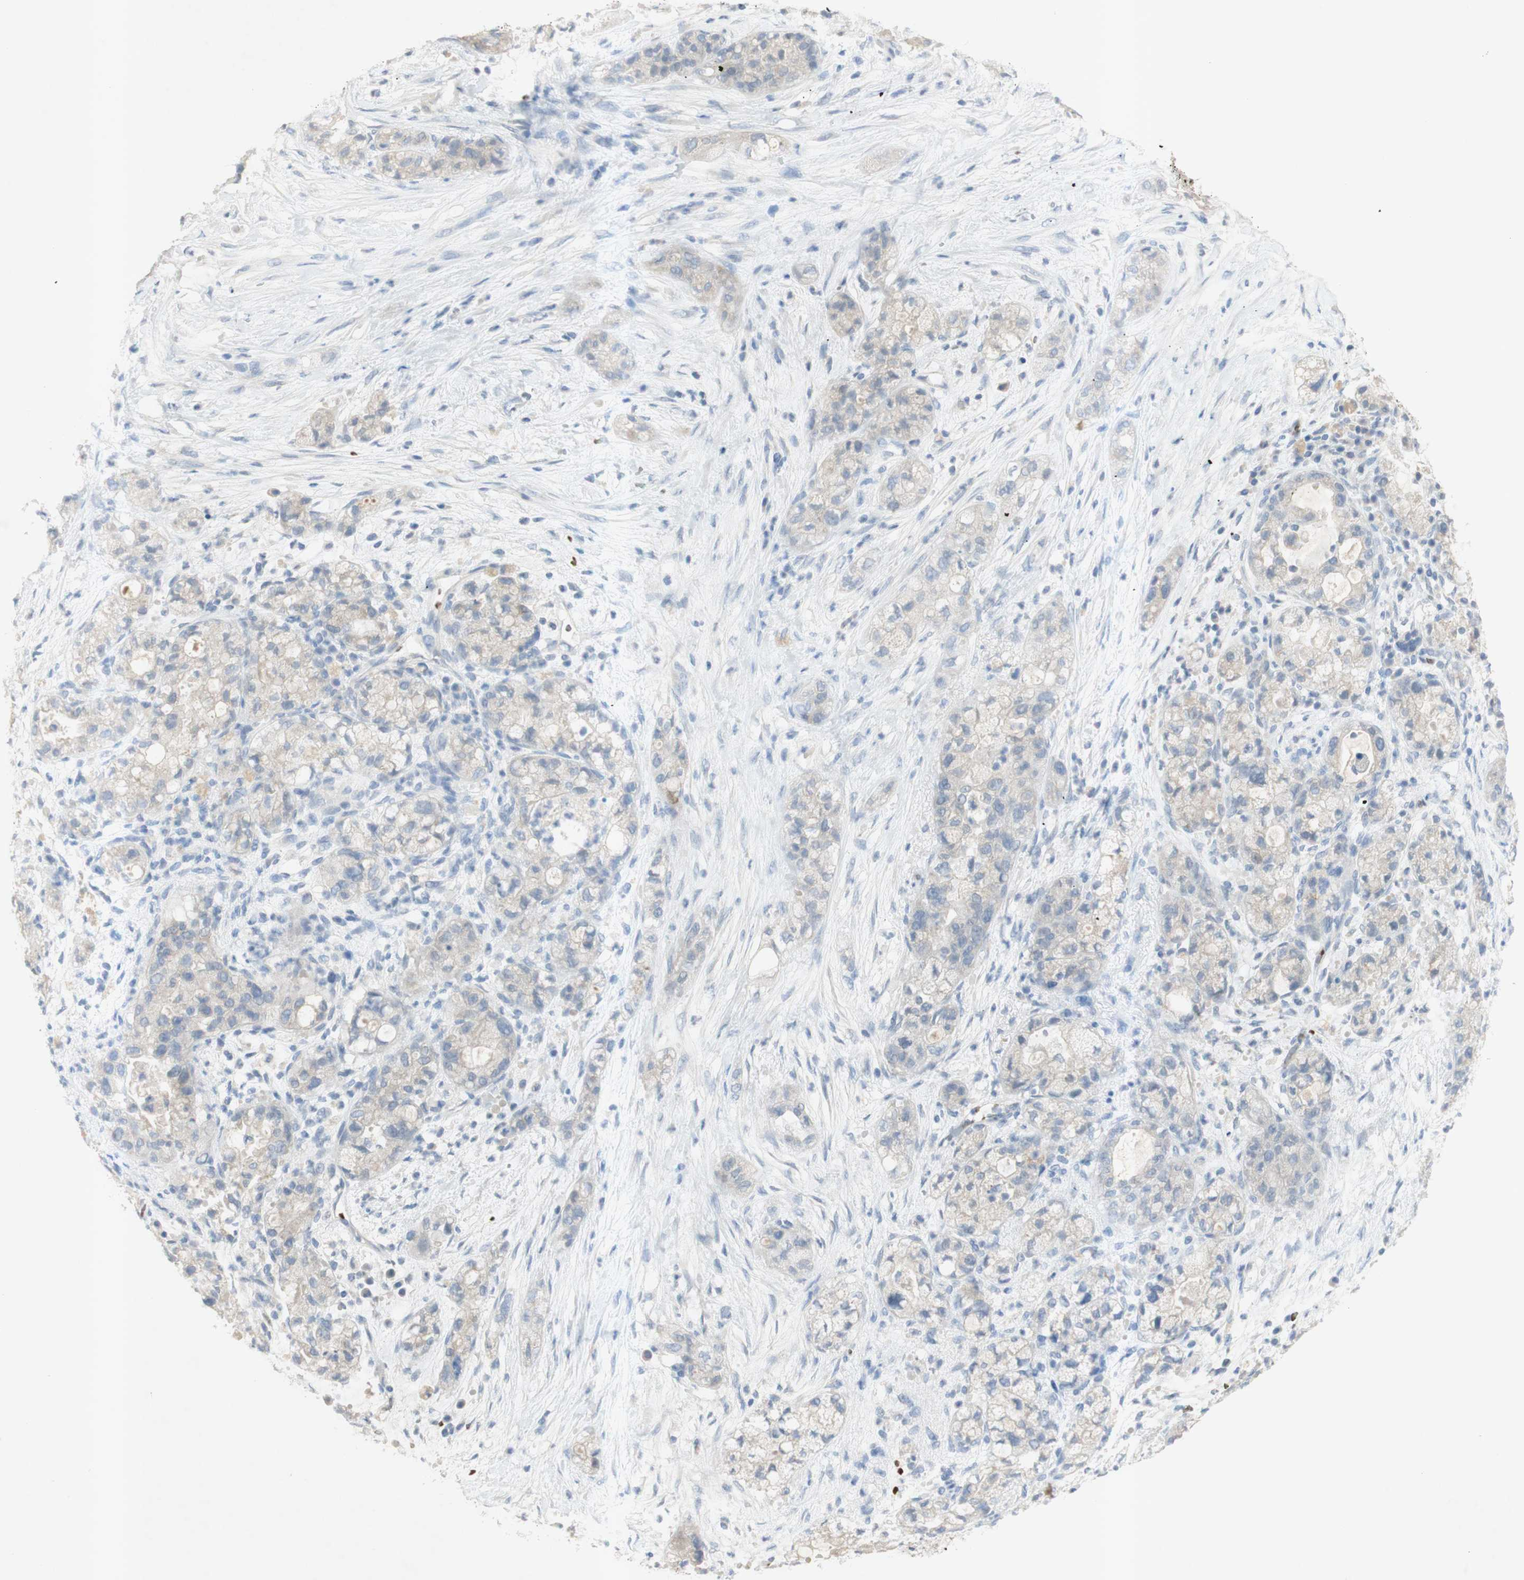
{"staining": {"intensity": "weak", "quantity": "<25%", "location": "cytoplasmic/membranous"}, "tissue": "pancreatic cancer", "cell_type": "Tumor cells", "image_type": "cancer", "snomed": [{"axis": "morphology", "description": "Adenocarcinoma, NOS"}, {"axis": "topography", "description": "Pancreas"}], "caption": "Pancreatic adenocarcinoma stained for a protein using IHC reveals no staining tumor cells.", "gene": "EPO", "patient": {"sex": "female", "age": 78}}